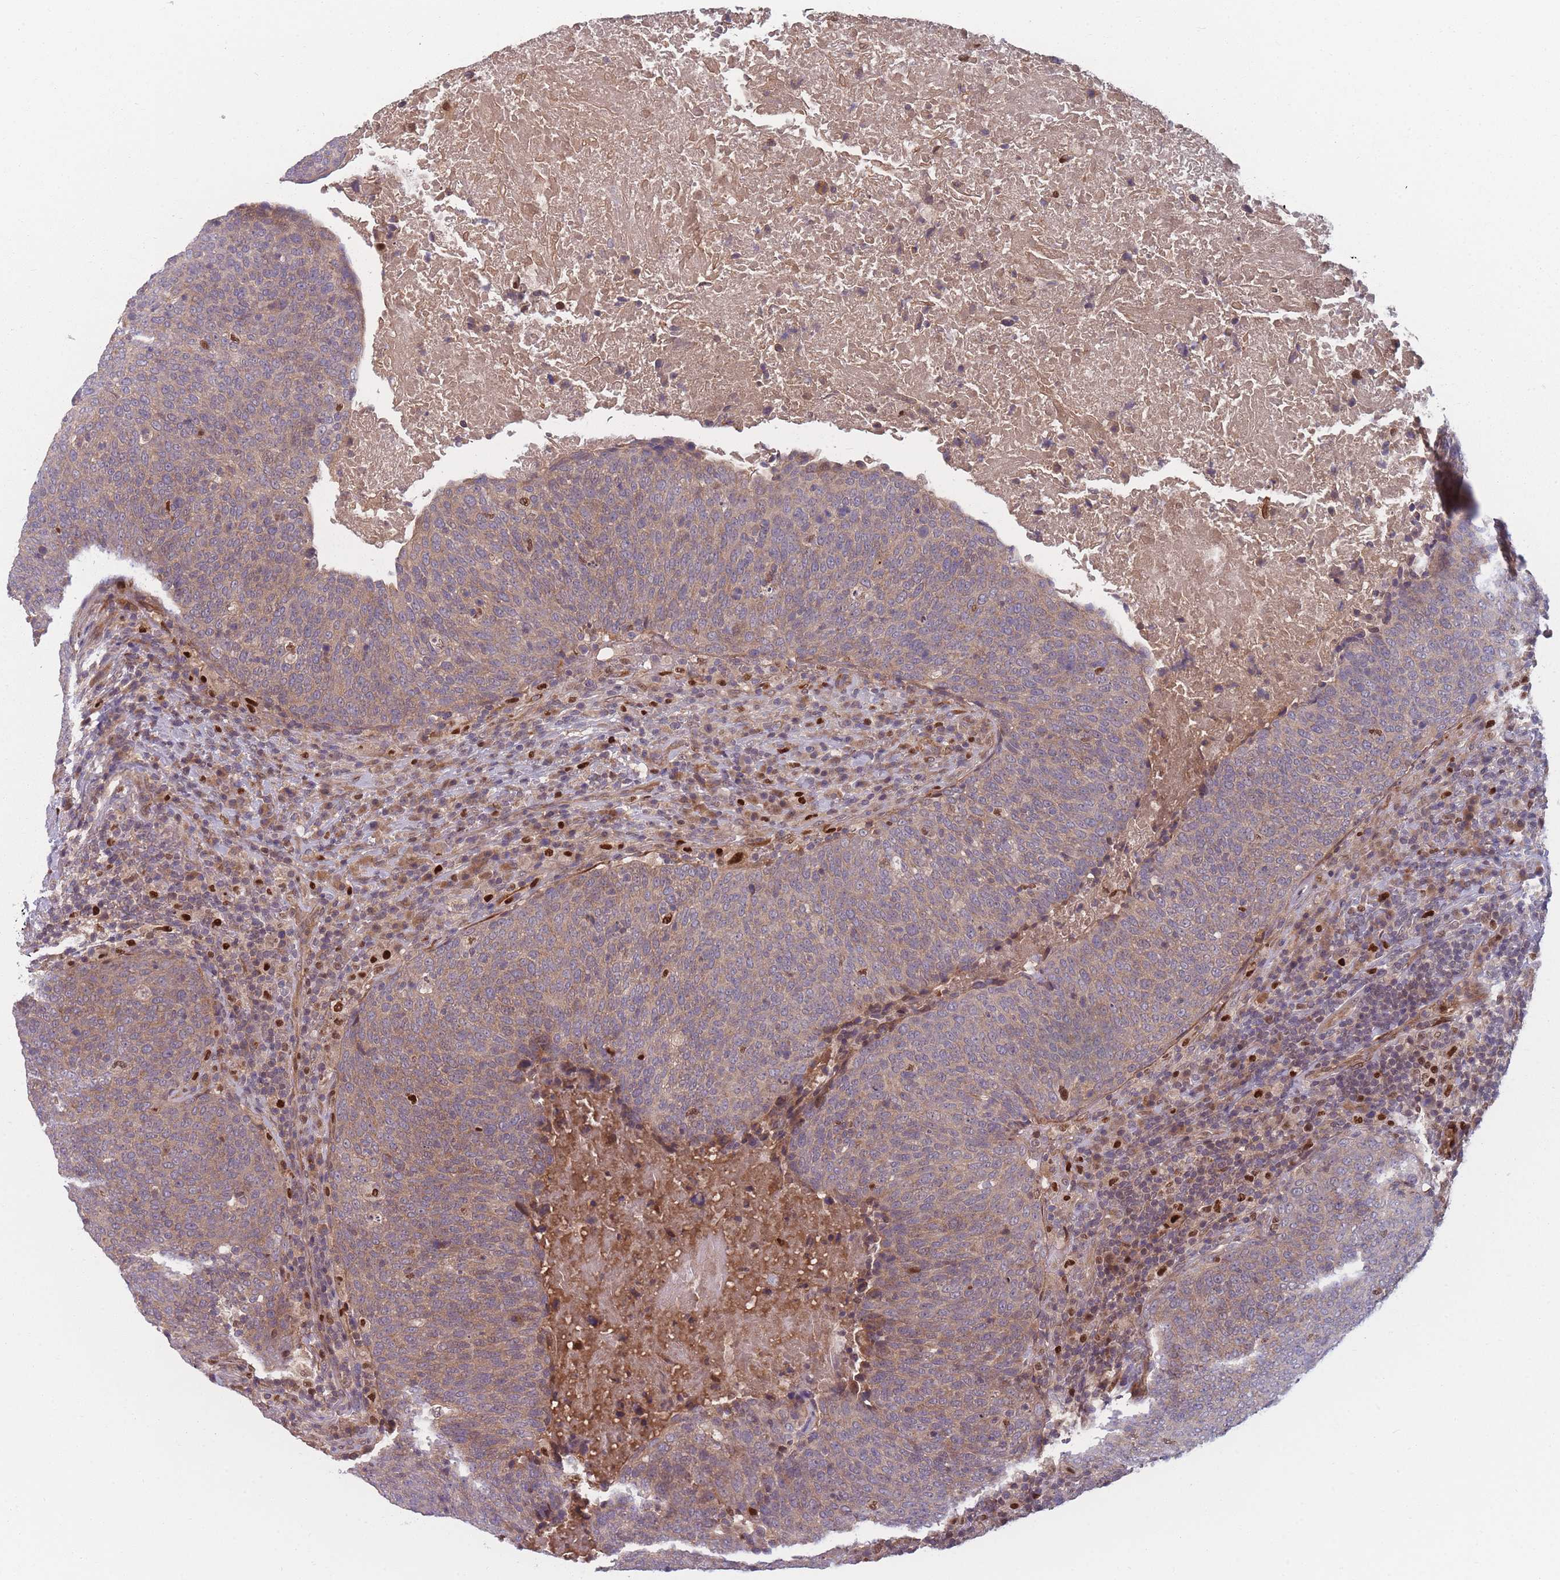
{"staining": {"intensity": "moderate", "quantity": ">75%", "location": "cytoplasmic/membranous"}, "tissue": "head and neck cancer", "cell_type": "Tumor cells", "image_type": "cancer", "snomed": [{"axis": "morphology", "description": "Squamous cell carcinoma, NOS"}, {"axis": "morphology", "description": "Squamous cell carcinoma, metastatic, NOS"}, {"axis": "topography", "description": "Lymph node"}, {"axis": "topography", "description": "Head-Neck"}], "caption": "Squamous cell carcinoma (head and neck) tissue exhibits moderate cytoplasmic/membranous staining in approximately >75% of tumor cells", "gene": "FAM153A", "patient": {"sex": "male", "age": 62}}